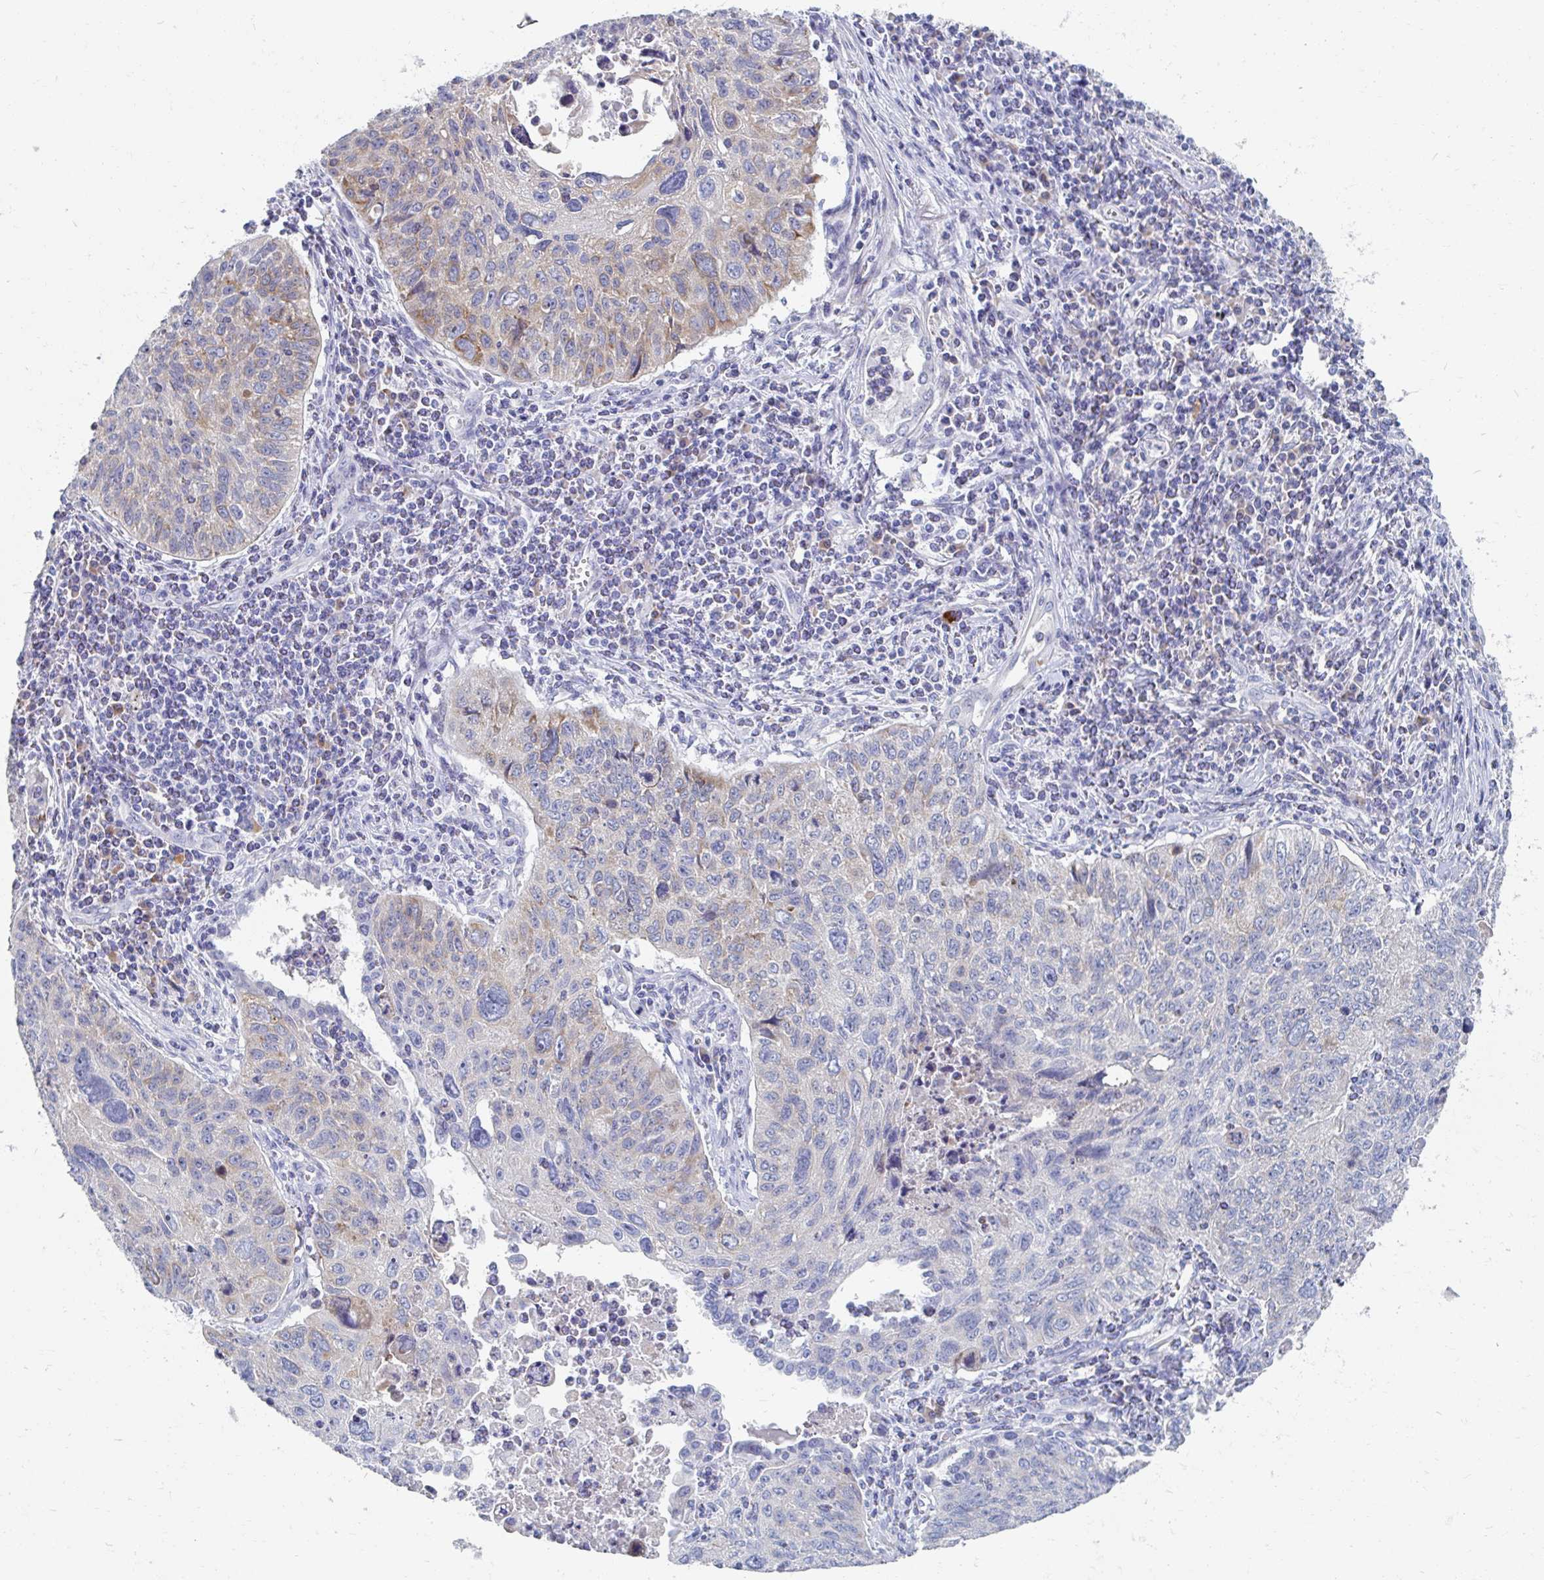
{"staining": {"intensity": "weak", "quantity": "<25%", "location": "cytoplasmic/membranous"}, "tissue": "lung cancer", "cell_type": "Tumor cells", "image_type": "cancer", "snomed": [{"axis": "morphology", "description": "Normal morphology"}, {"axis": "morphology", "description": "Aneuploidy"}, {"axis": "morphology", "description": "Squamous cell carcinoma, NOS"}, {"axis": "topography", "description": "Lymph node"}, {"axis": "topography", "description": "Lung"}], "caption": "An immunohistochemistry (IHC) micrograph of squamous cell carcinoma (lung) is shown. There is no staining in tumor cells of squamous cell carcinoma (lung).", "gene": "MYLK2", "patient": {"sex": "female", "age": 76}}